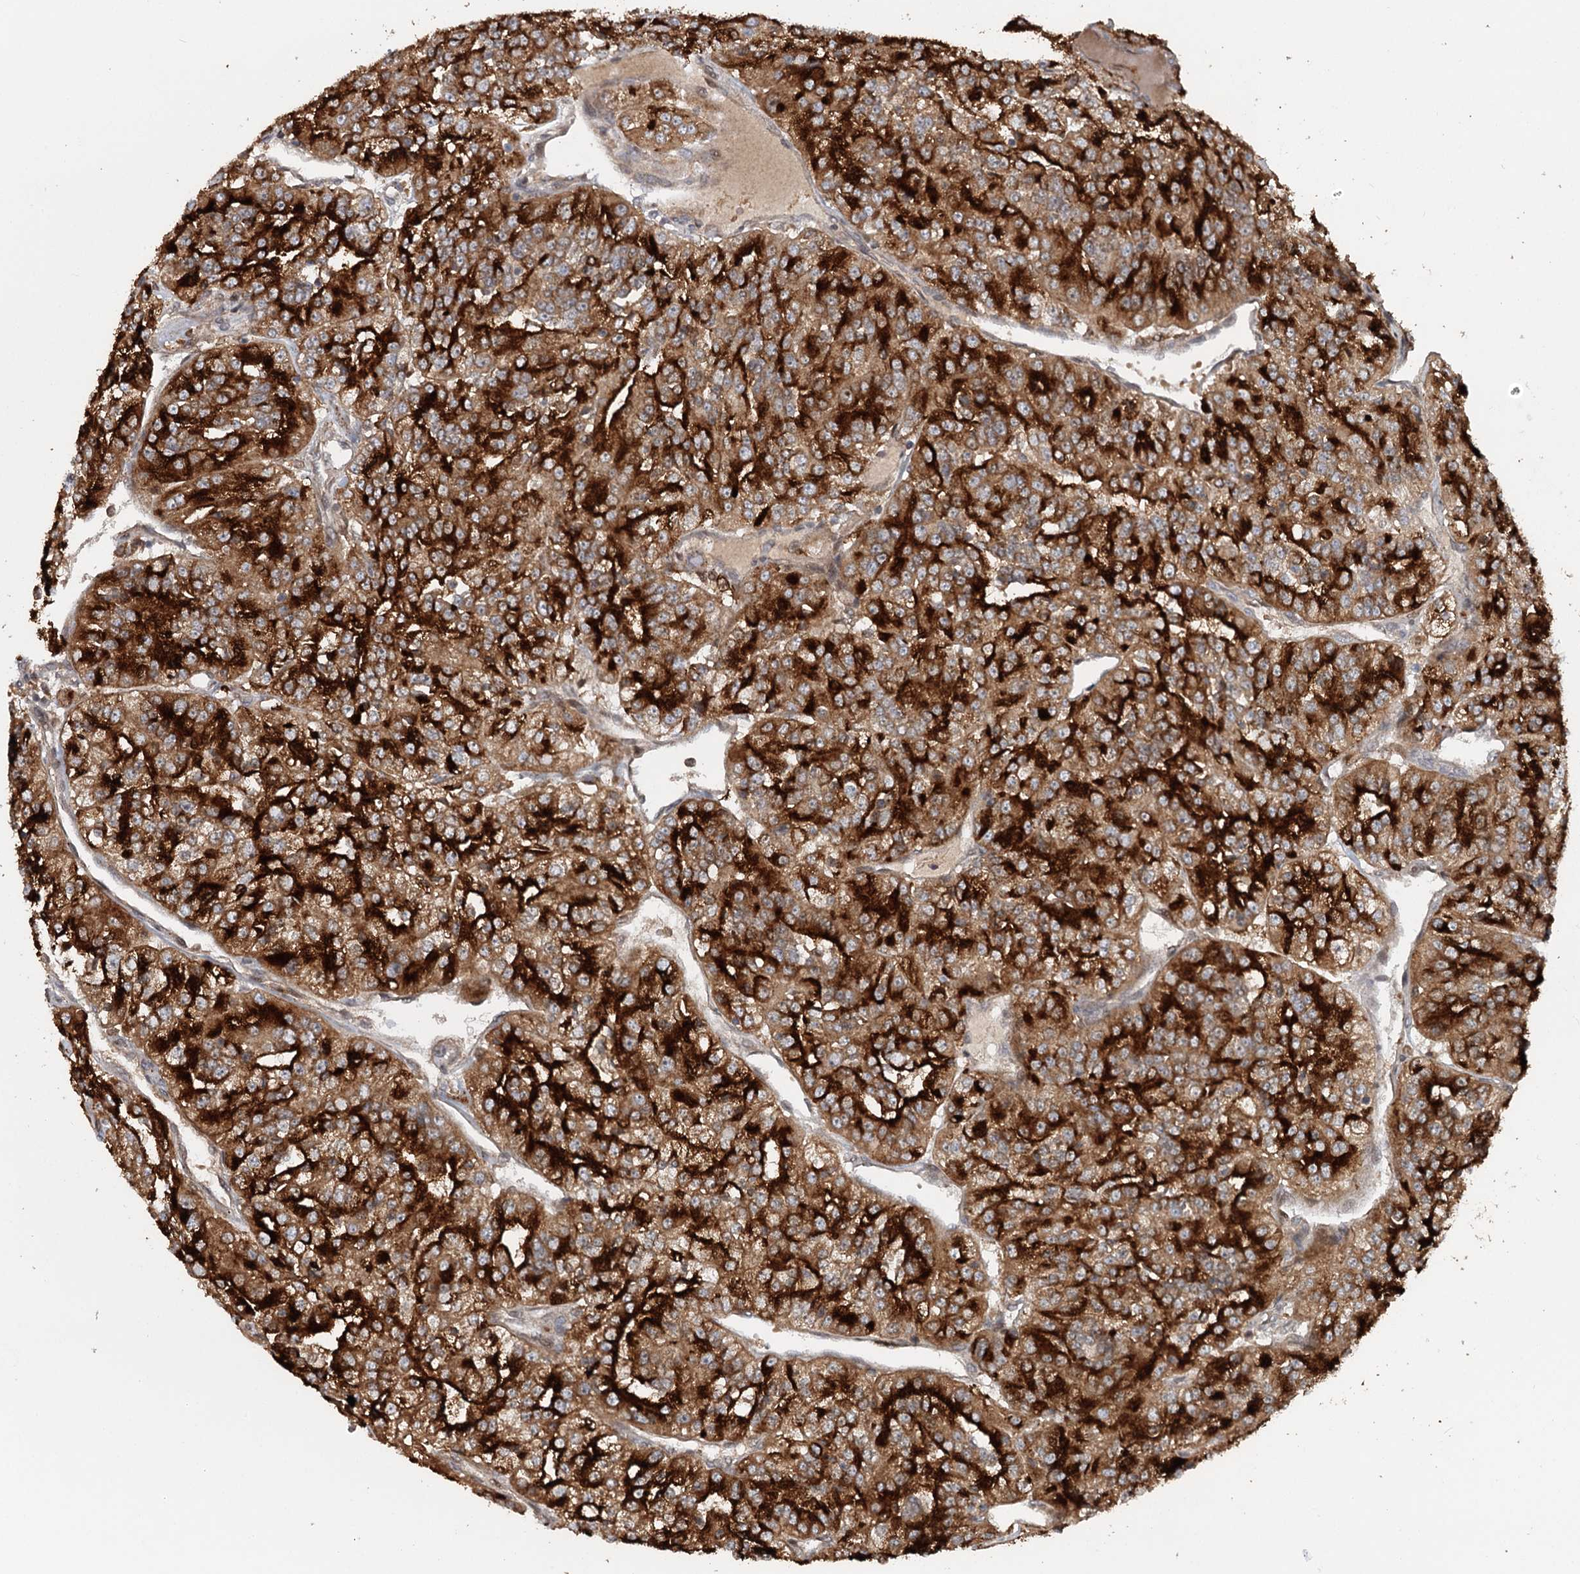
{"staining": {"intensity": "strong", "quantity": ">75%", "location": "cytoplasmic/membranous"}, "tissue": "renal cancer", "cell_type": "Tumor cells", "image_type": "cancer", "snomed": [{"axis": "morphology", "description": "Adenocarcinoma, NOS"}, {"axis": "topography", "description": "Kidney"}], "caption": "High-power microscopy captured an IHC histopathology image of adenocarcinoma (renal), revealing strong cytoplasmic/membranous staining in about >75% of tumor cells.", "gene": "RNF111", "patient": {"sex": "female", "age": 63}}